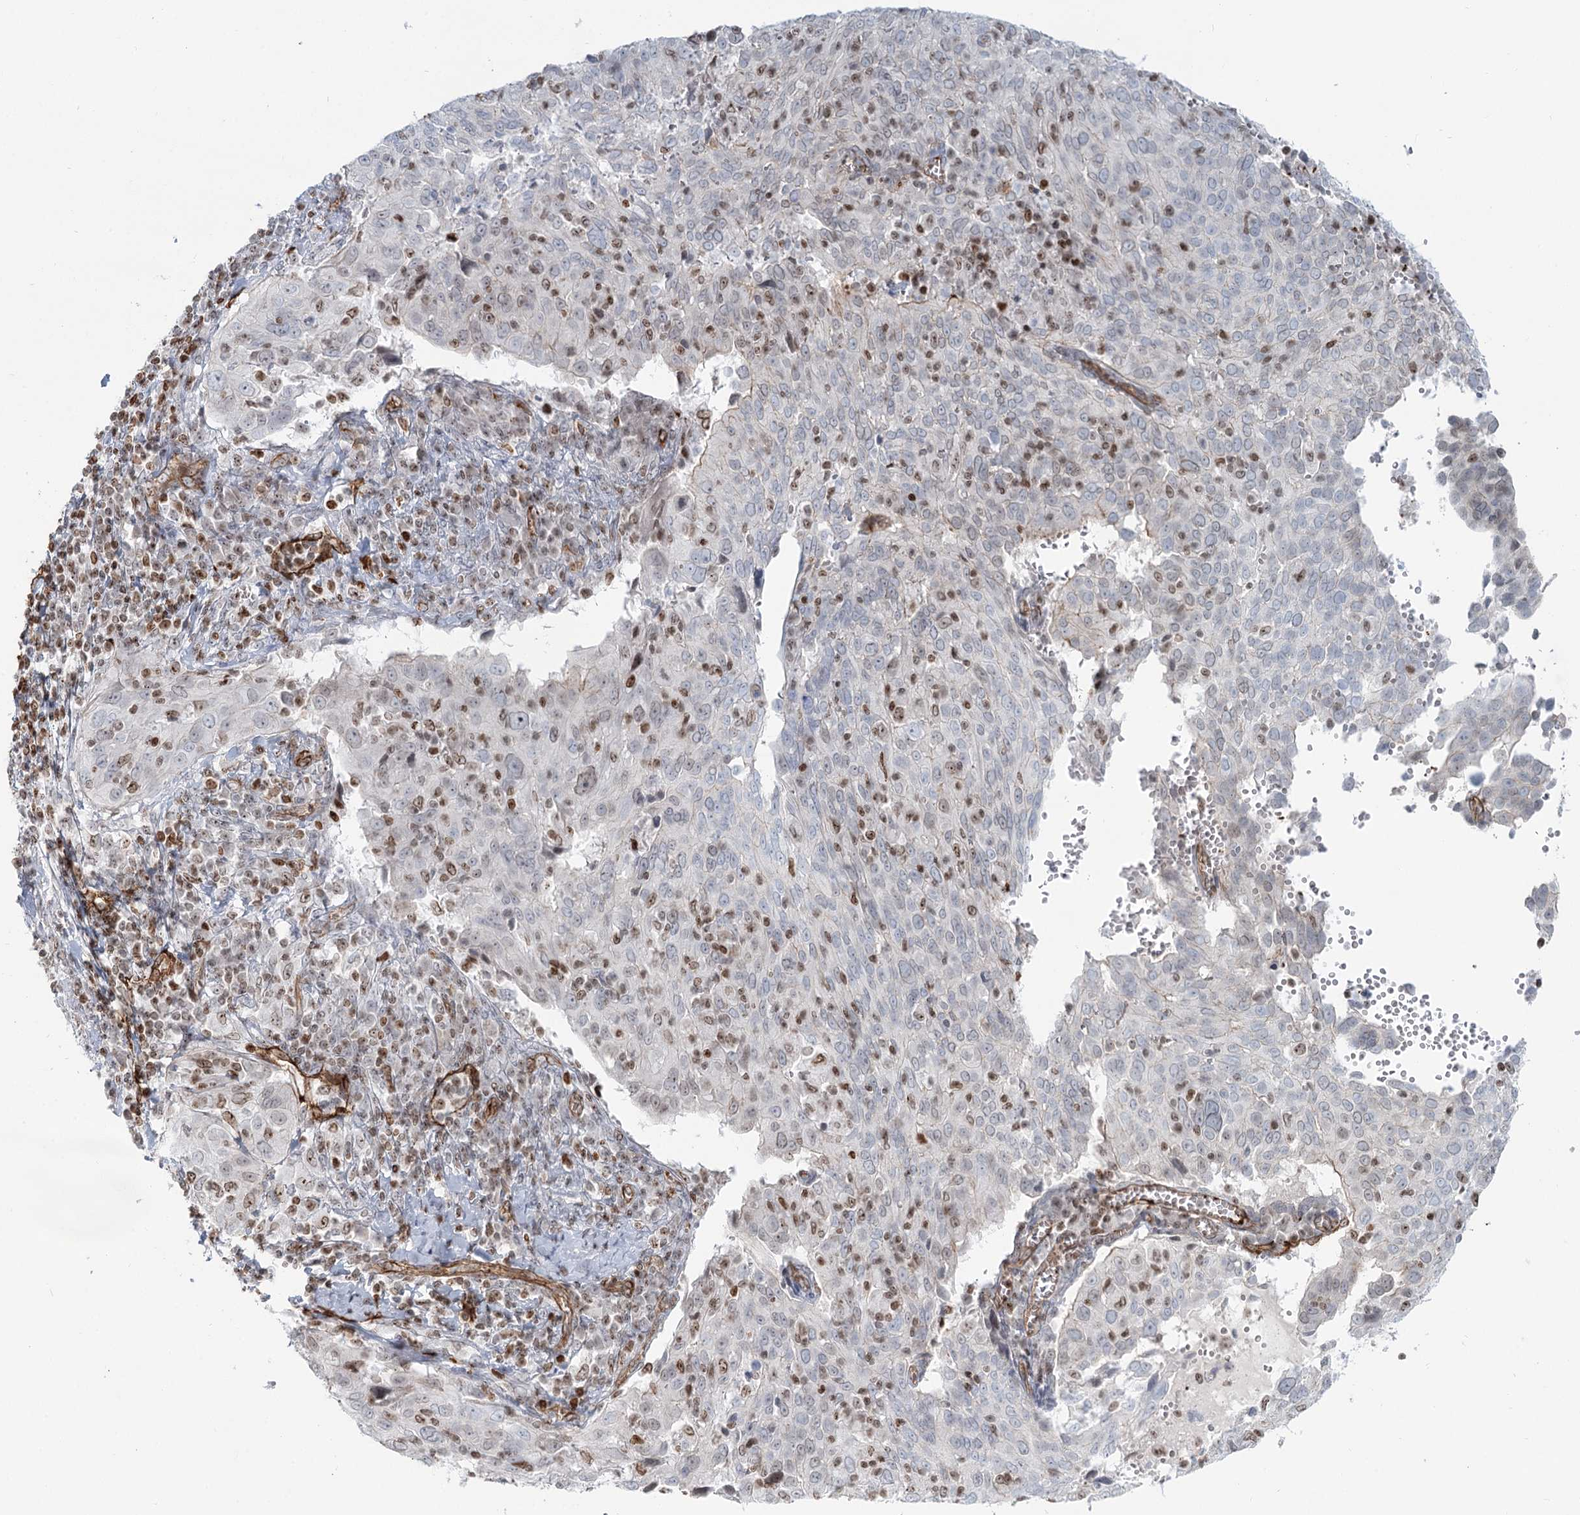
{"staining": {"intensity": "weak", "quantity": "<25%", "location": "nuclear"}, "tissue": "cervical cancer", "cell_type": "Tumor cells", "image_type": "cancer", "snomed": [{"axis": "morphology", "description": "Squamous cell carcinoma, NOS"}, {"axis": "topography", "description": "Cervix"}], "caption": "Immunohistochemistry of cervical cancer demonstrates no expression in tumor cells.", "gene": "ZFYVE28", "patient": {"sex": "female", "age": 31}}